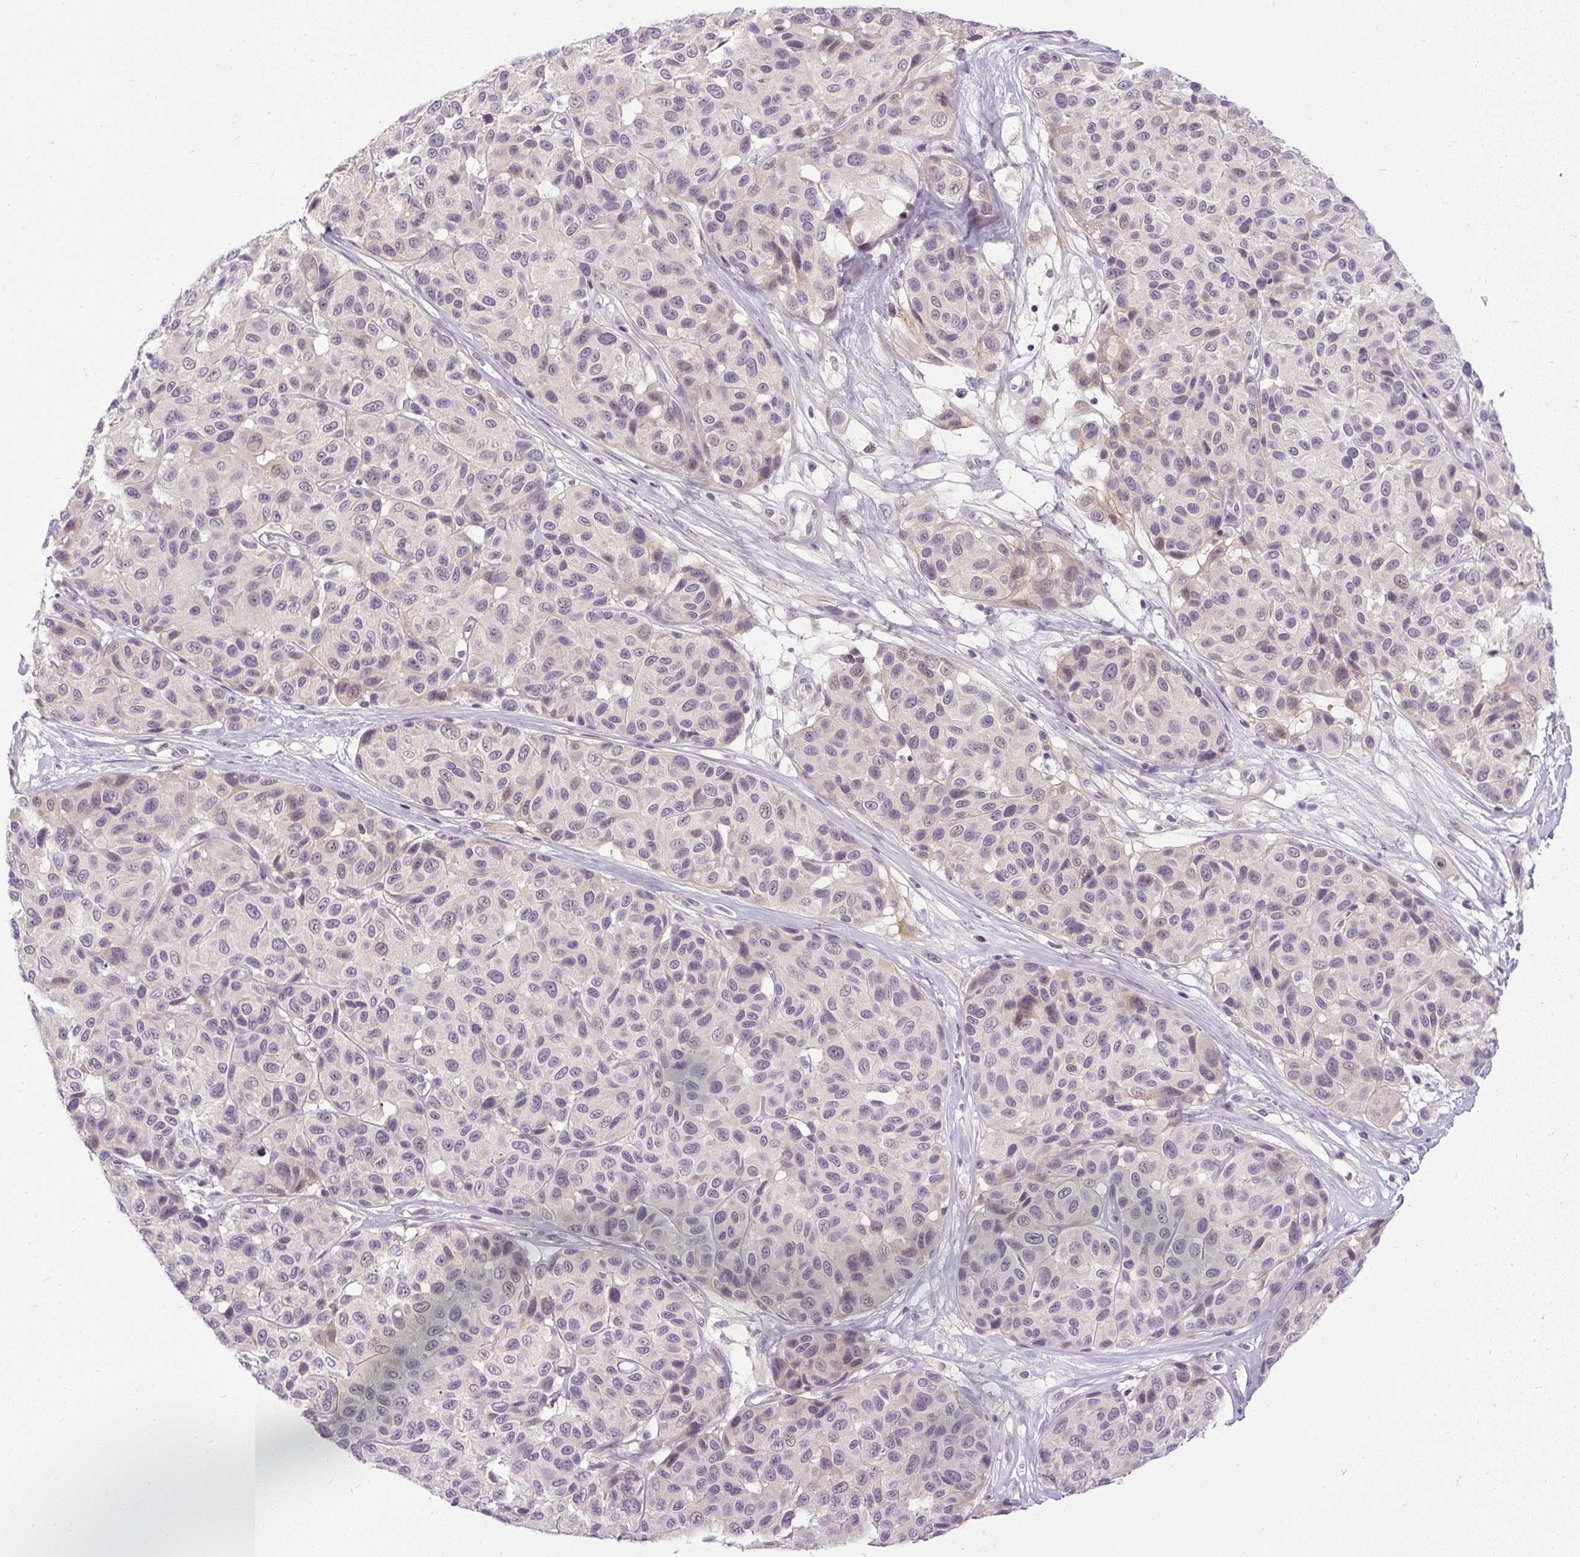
{"staining": {"intensity": "negative", "quantity": "none", "location": "none"}, "tissue": "melanoma", "cell_type": "Tumor cells", "image_type": "cancer", "snomed": [{"axis": "morphology", "description": "Malignant melanoma, NOS"}, {"axis": "topography", "description": "Skin"}], "caption": "The photomicrograph demonstrates no significant expression in tumor cells of malignant melanoma.", "gene": "FAM117B", "patient": {"sex": "female", "age": 66}}